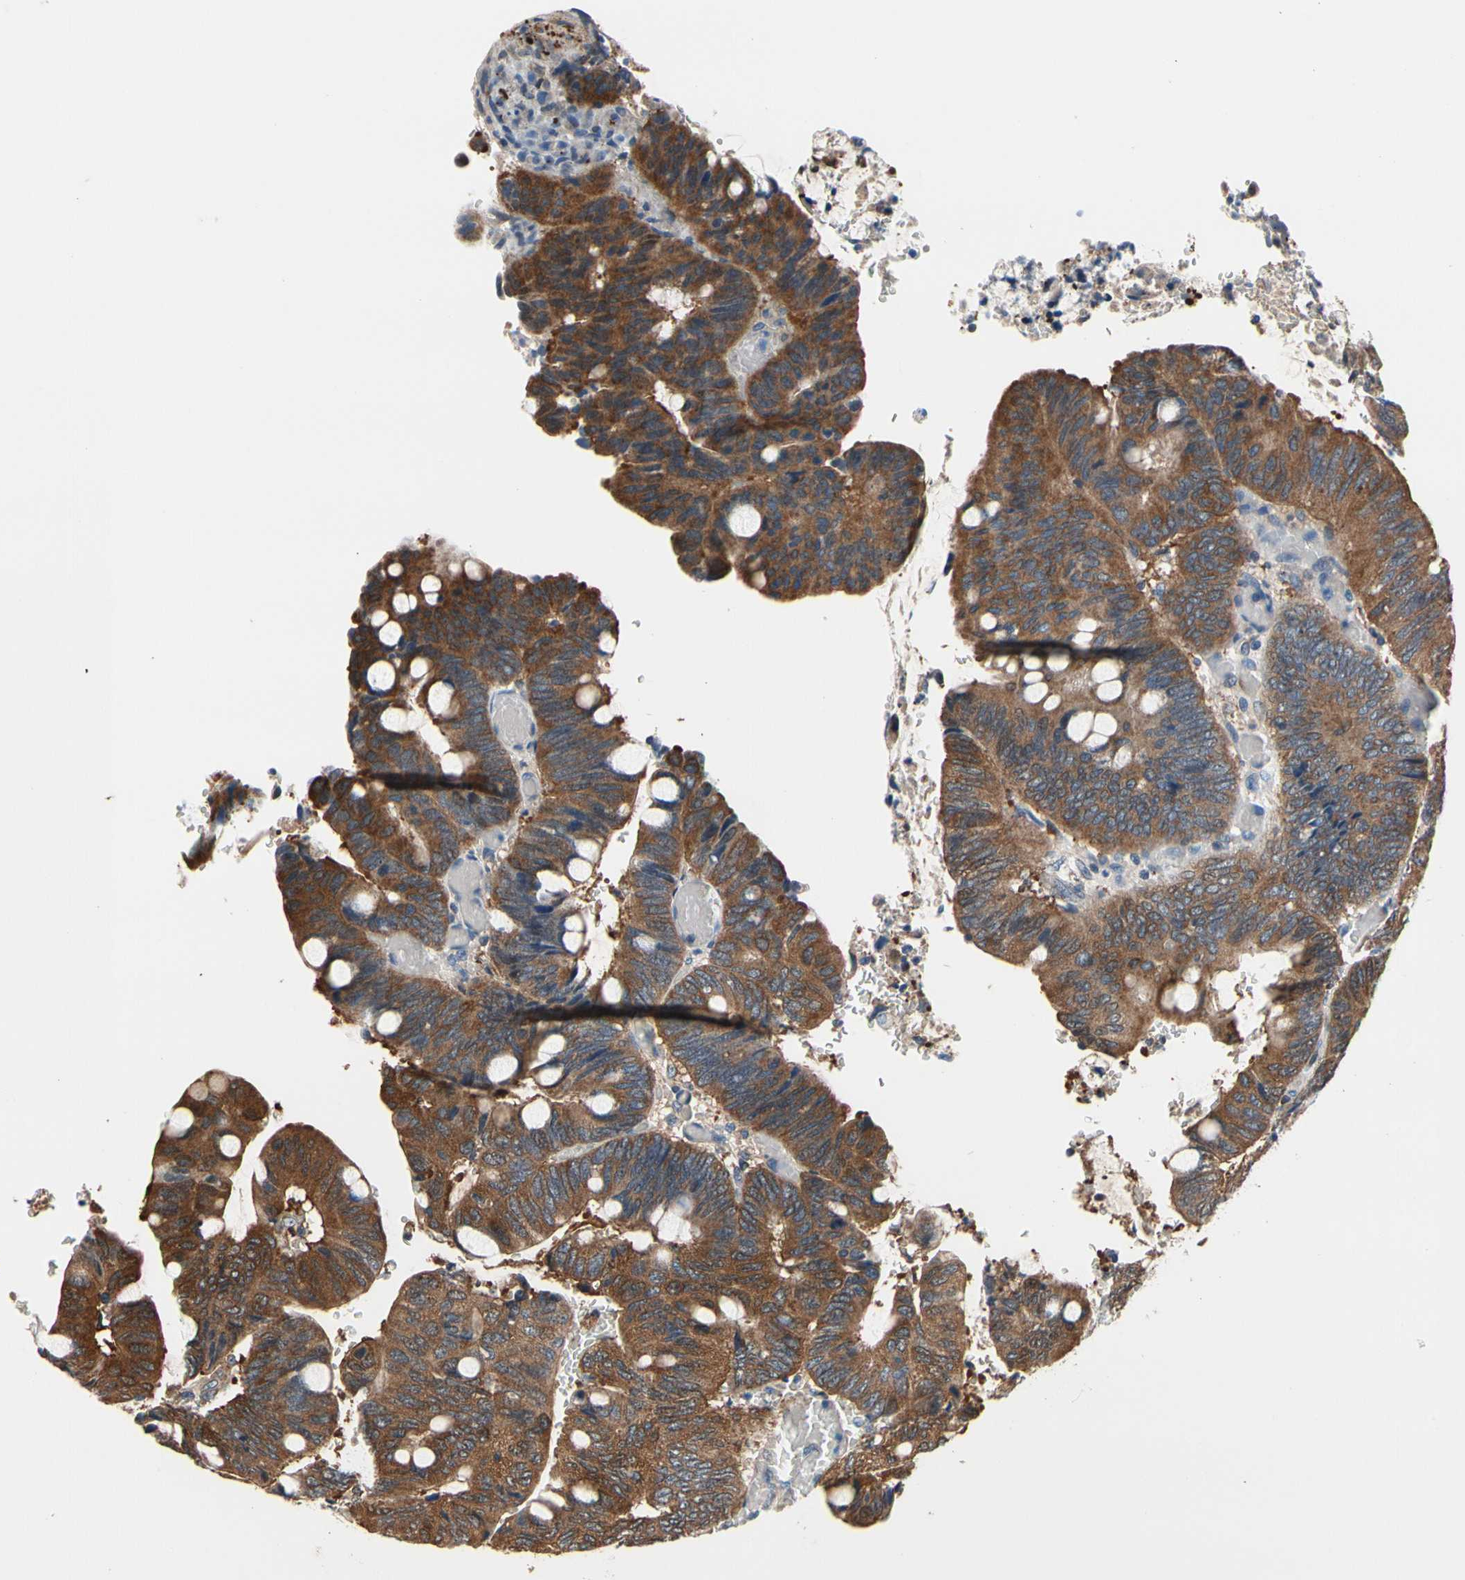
{"staining": {"intensity": "strong", "quantity": ">75%", "location": "cytoplasmic/membranous"}, "tissue": "colorectal cancer", "cell_type": "Tumor cells", "image_type": "cancer", "snomed": [{"axis": "morphology", "description": "Normal tissue, NOS"}, {"axis": "morphology", "description": "Adenocarcinoma, NOS"}, {"axis": "topography", "description": "Rectum"}, {"axis": "topography", "description": "Peripheral nerve tissue"}], "caption": "Strong cytoplasmic/membranous expression is appreciated in approximately >75% of tumor cells in colorectal adenocarcinoma.", "gene": "PRDX2", "patient": {"sex": "male", "age": 92}}